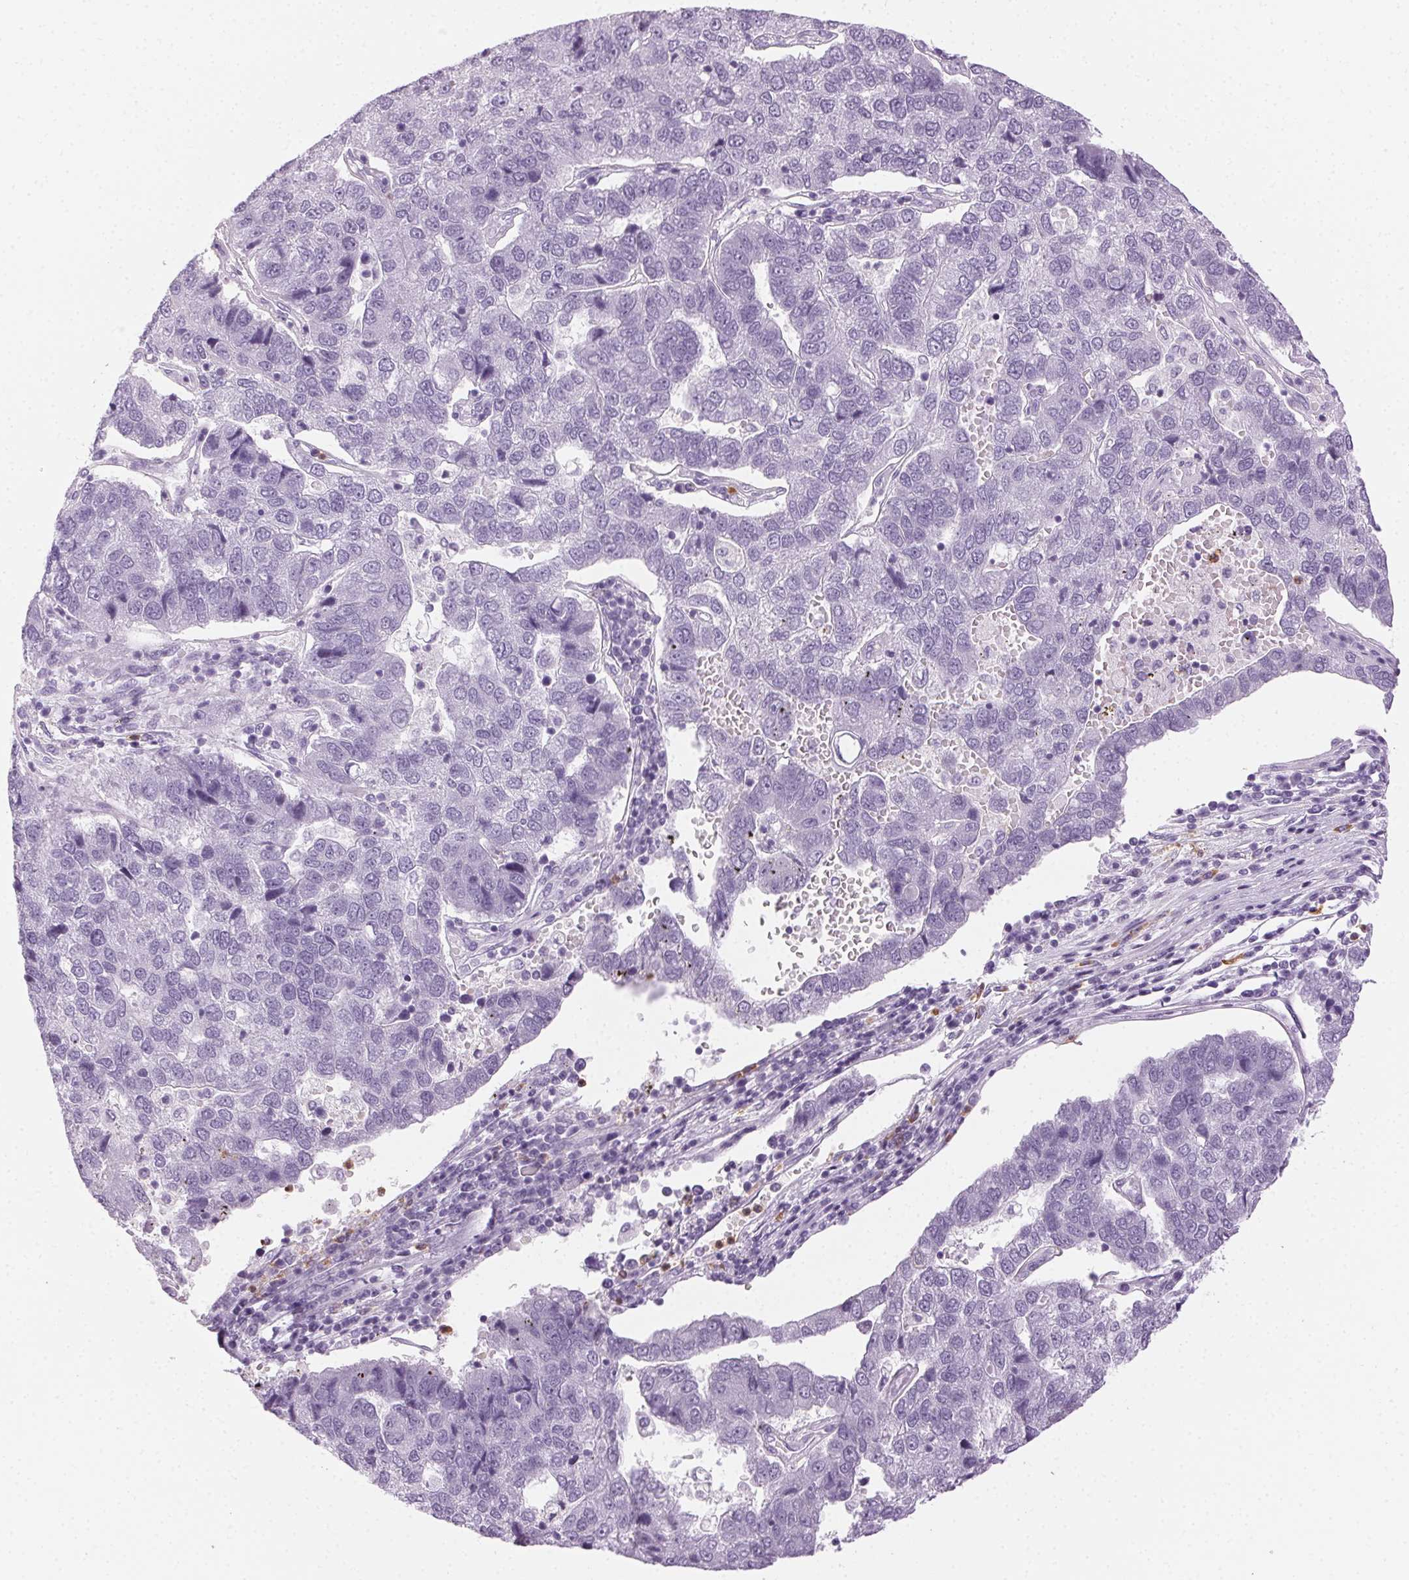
{"staining": {"intensity": "negative", "quantity": "none", "location": "none"}, "tissue": "pancreatic cancer", "cell_type": "Tumor cells", "image_type": "cancer", "snomed": [{"axis": "morphology", "description": "Adenocarcinoma, NOS"}, {"axis": "topography", "description": "Pancreas"}], "caption": "An immunohistochemistry (IHC) photomicrograph of adenocarcinoma (pancreatic) is shown. There is no staining in tumor cells of adenocarcinoma (pancreatic).", "gene": "MPO", "patient": {"sex": "female", "age": 61}}